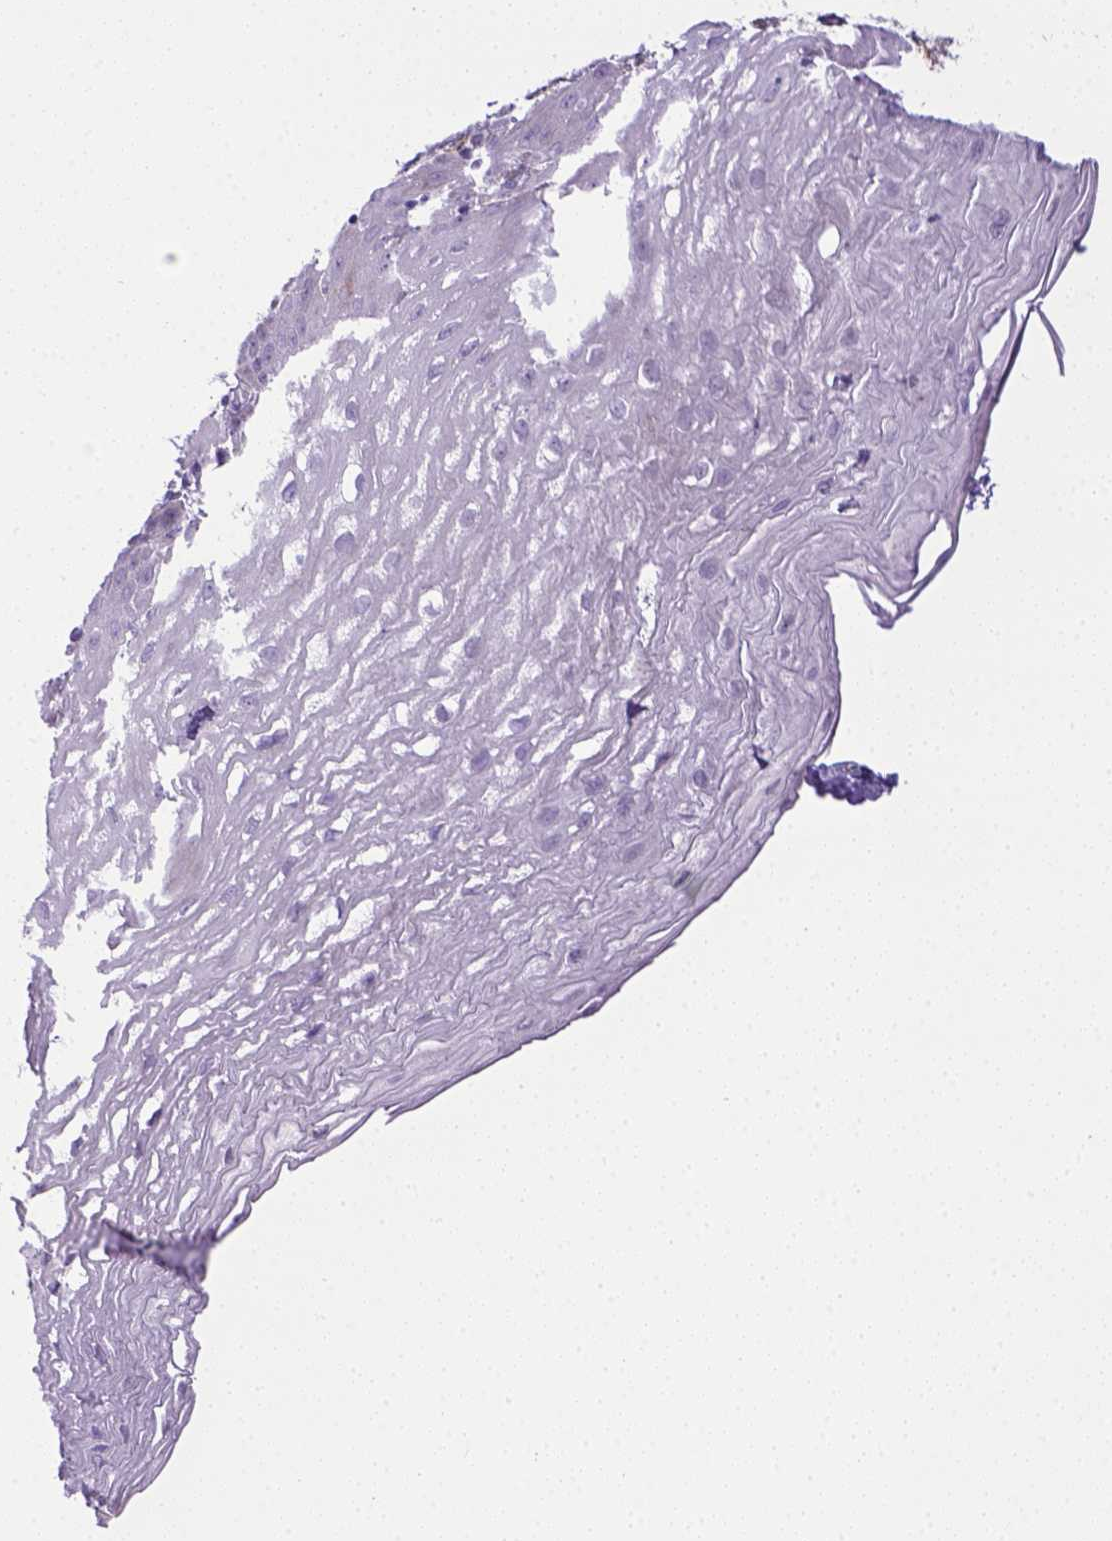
{"staining": {"intensity": "negative", "quantity": "none", "location": "none"}, "tissue": "esophagus", "cell_type": "Squamous epithelial cells", "image_type": "normal", "snomed": [{"axis": "morphology", "description": "Normal tissue, NOS"}, {"axis": "topography", "description": "Esophagus"}], "caption": "Normal esophagus was stained to show a protein in brown. There is no significant staining in squamous epithelial cells. Nuclei are stained in blue.", "gene": "ITGAM", "patient": {"sex": "female", "age": 81}}